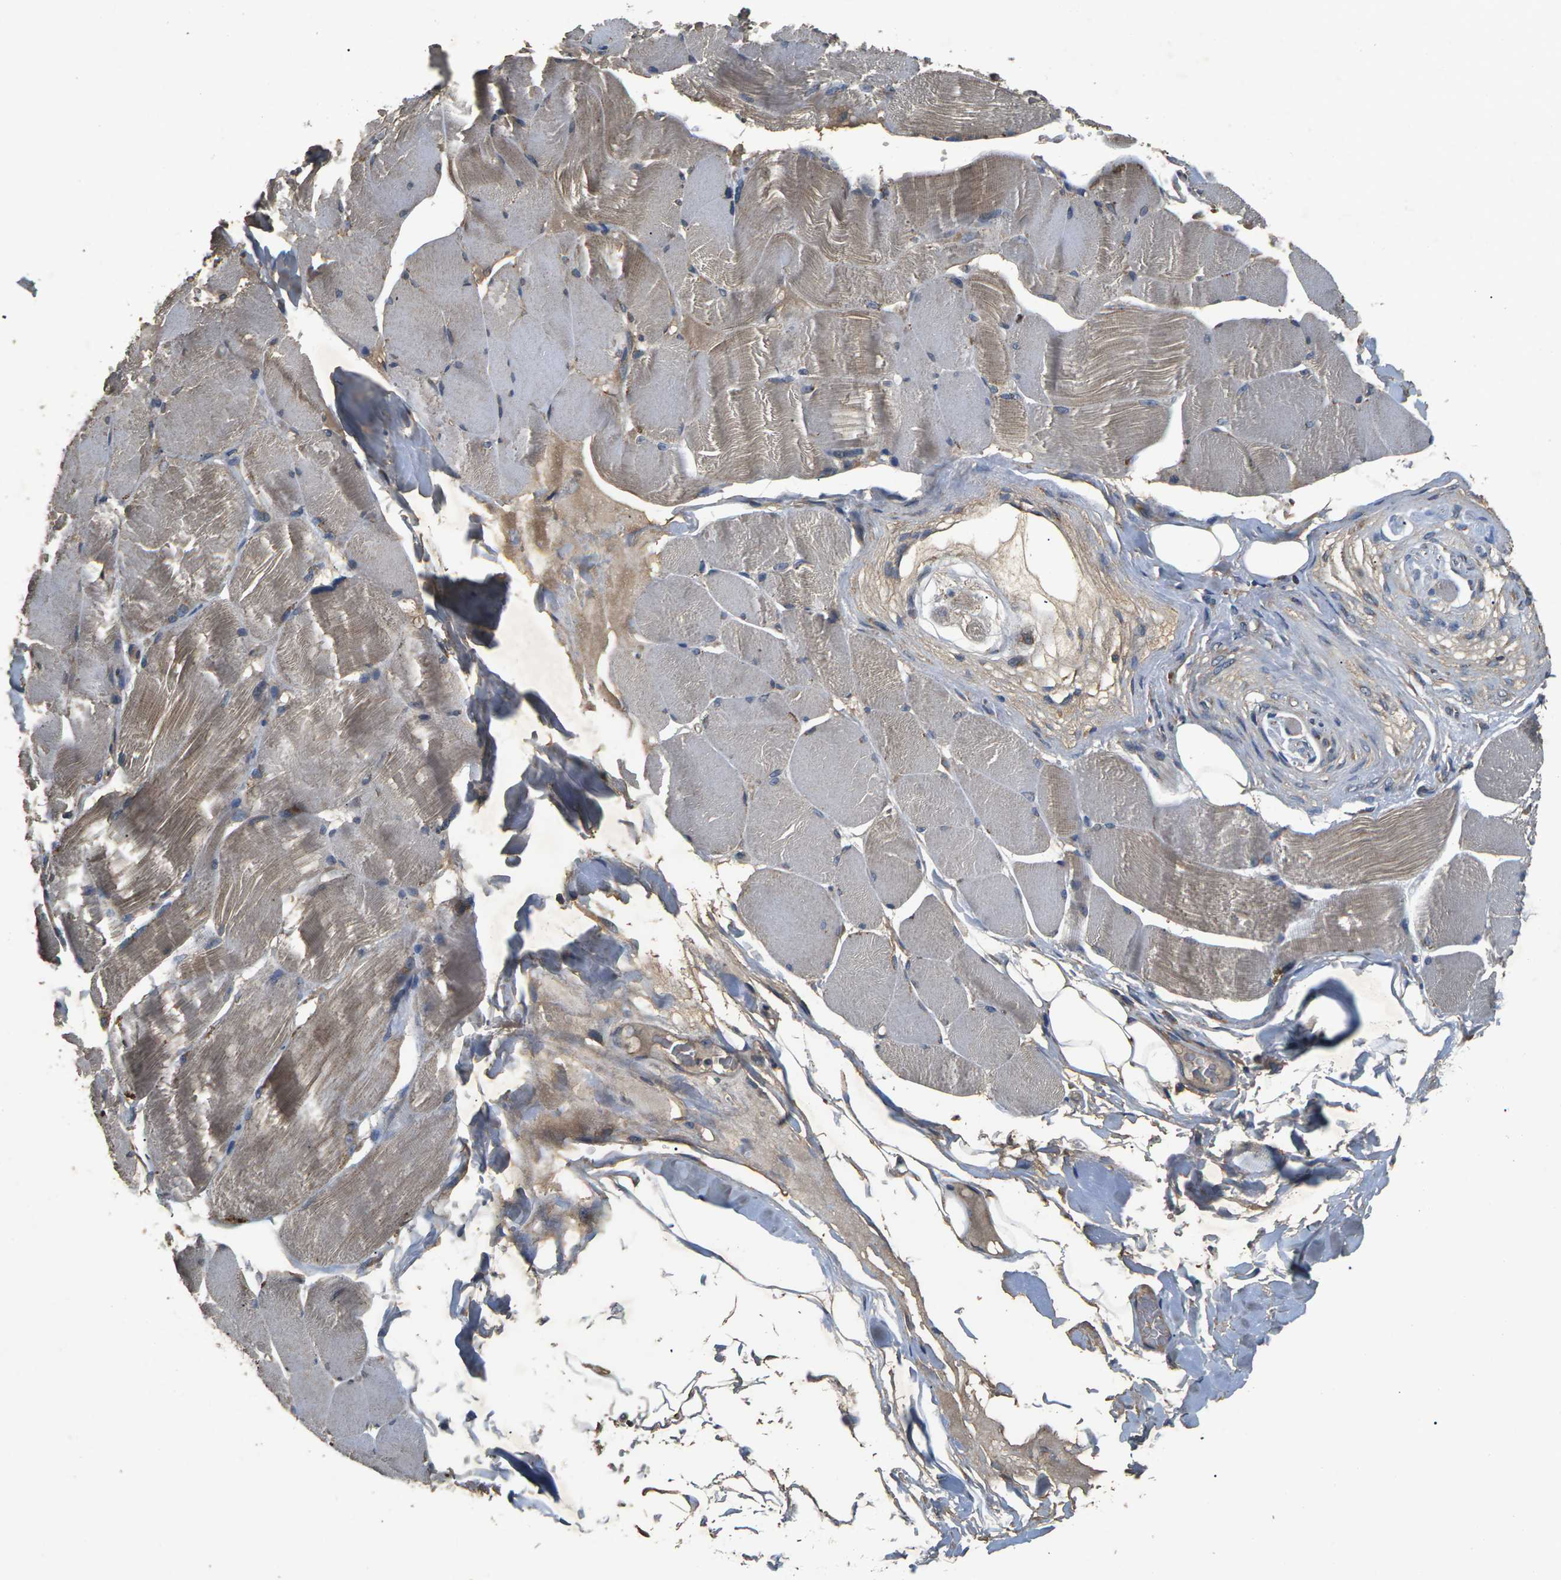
{"staining": {"intensity": "moderate", "quantity": ">75%", "location": "cytoplasmic/membranous"}, "tissue": "skeletal muscle", "cell_type": "Myocytes", "image_type": "normal", "snomed": [{"axis": "morphology", "description": "Normal tissue, NOS"}, {"axis": "topography", "description": "Skin"}, {"axis": "topography", "description": "Skeletal muscle"}], "caption": "Immunohistochemical staining of unremarkable human skeletal muscle displays >75% levels of moderate cytoplasmic/membranous protein expression in about >75% of myocytes. The staining is performed using DAB (3,3'-diaminobenzidine) brown chromogen to label protein expression. The nuclei are counter-stained blue using hematoxylin.", "gene": "B4GAT1", "patient": {"sex": "male", "age": 83}}